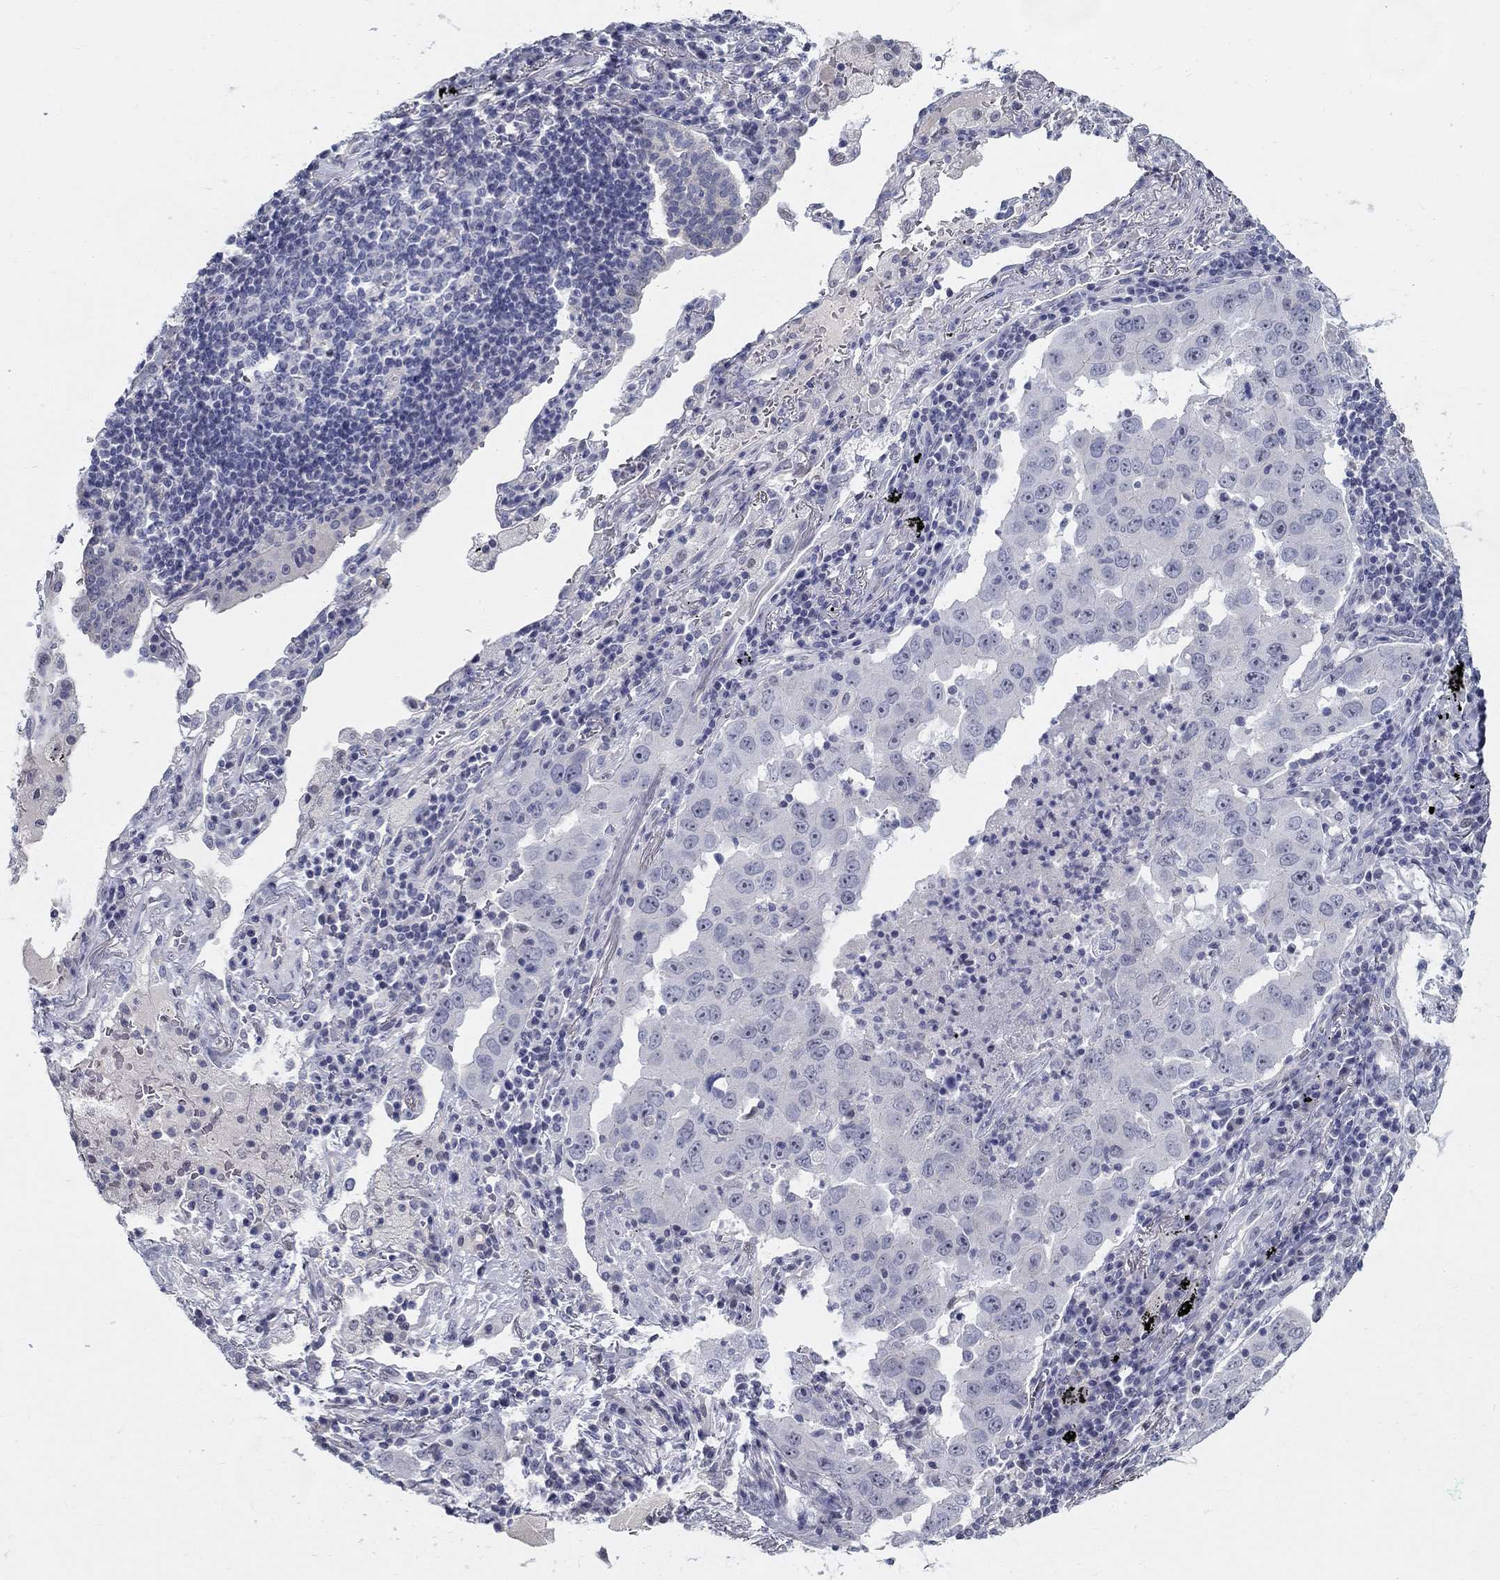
{"staining": {"intensity": "negative", "quantity": "none", "location": "none"}, "tissue": "lung cancer", "cell_type": "Tumor cells", "image_type": "cancer", "snomed": [{"axis": "morphology", "description": "Adenocarcinoma, NOS"}, {"axis": "topography", "description": "Lung"}], "caption": "Photomicrograph shows no significant protein positivity in tumor cells of adenocarcinoma (lung).", "gene": "GUCA1A", "patient": {"sex": "male", "age": 73}}